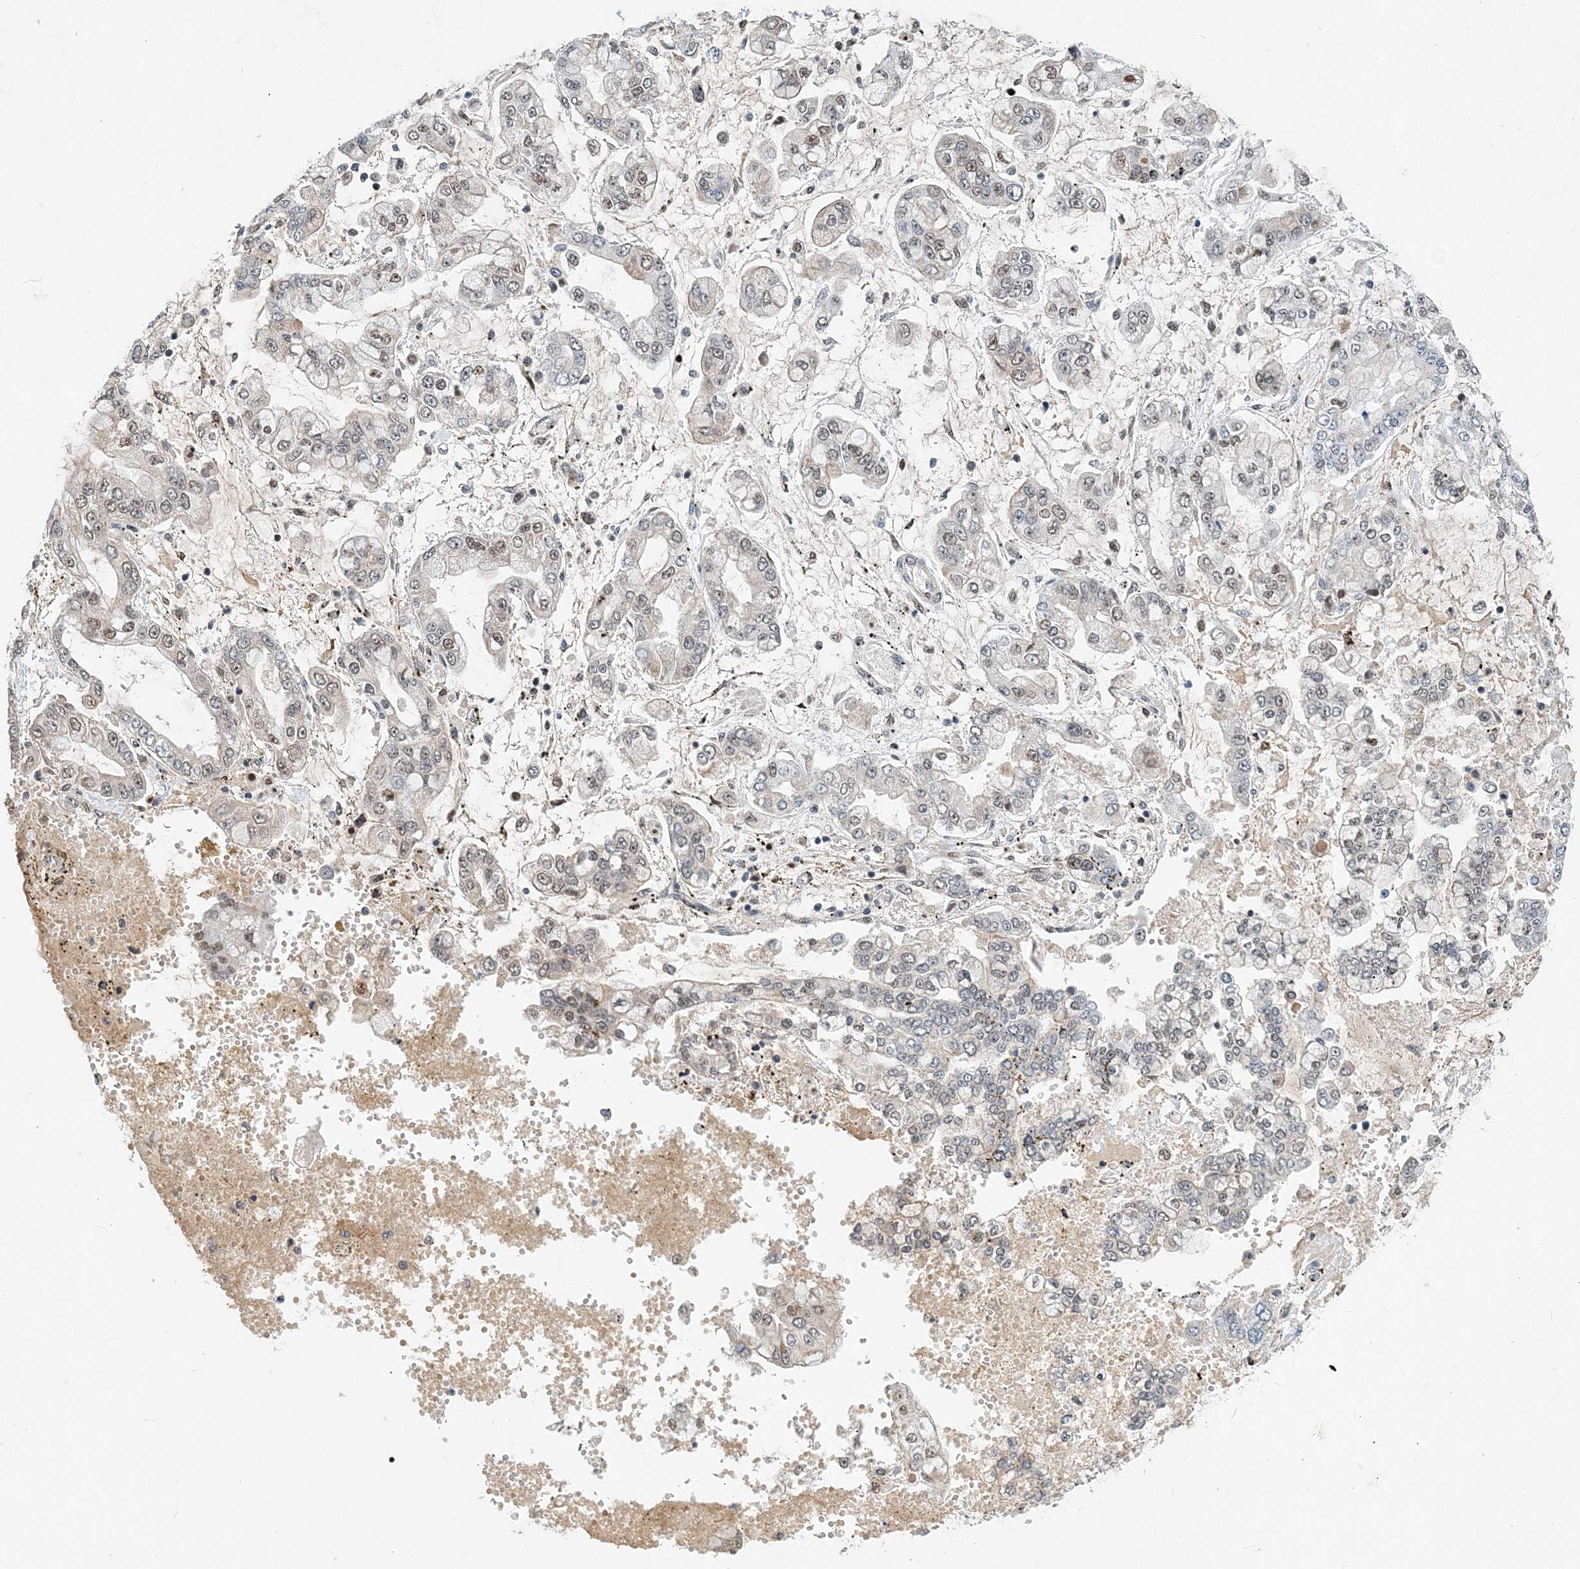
{"staining": {"intensity": "weak", "quantity": "<25%", "location": "nuclear"}, "tissue": "stomach cancer", "cell_type": "Tumor cells", "image_type": "cancer", "snomed": [{"axis": "morphology", "description": "Normal tissue, NOS"}, {"axis": "morphology", "description": "Adenocarcinoma, NOS"}, {"axis": "topography", "description": "Stomach, upper"}, {"axis": "topography", "description": "Stomach"}], "caption": "Micrograph shows no protein staining in tumor cells of stomach adenocarcinoma tissue. The staining is performed using DAB brown chromogen with nuclei counter-stained in using hematoxylin.", "gene": "KPNA4", "patient": {"sex": "male", "age": 76}}